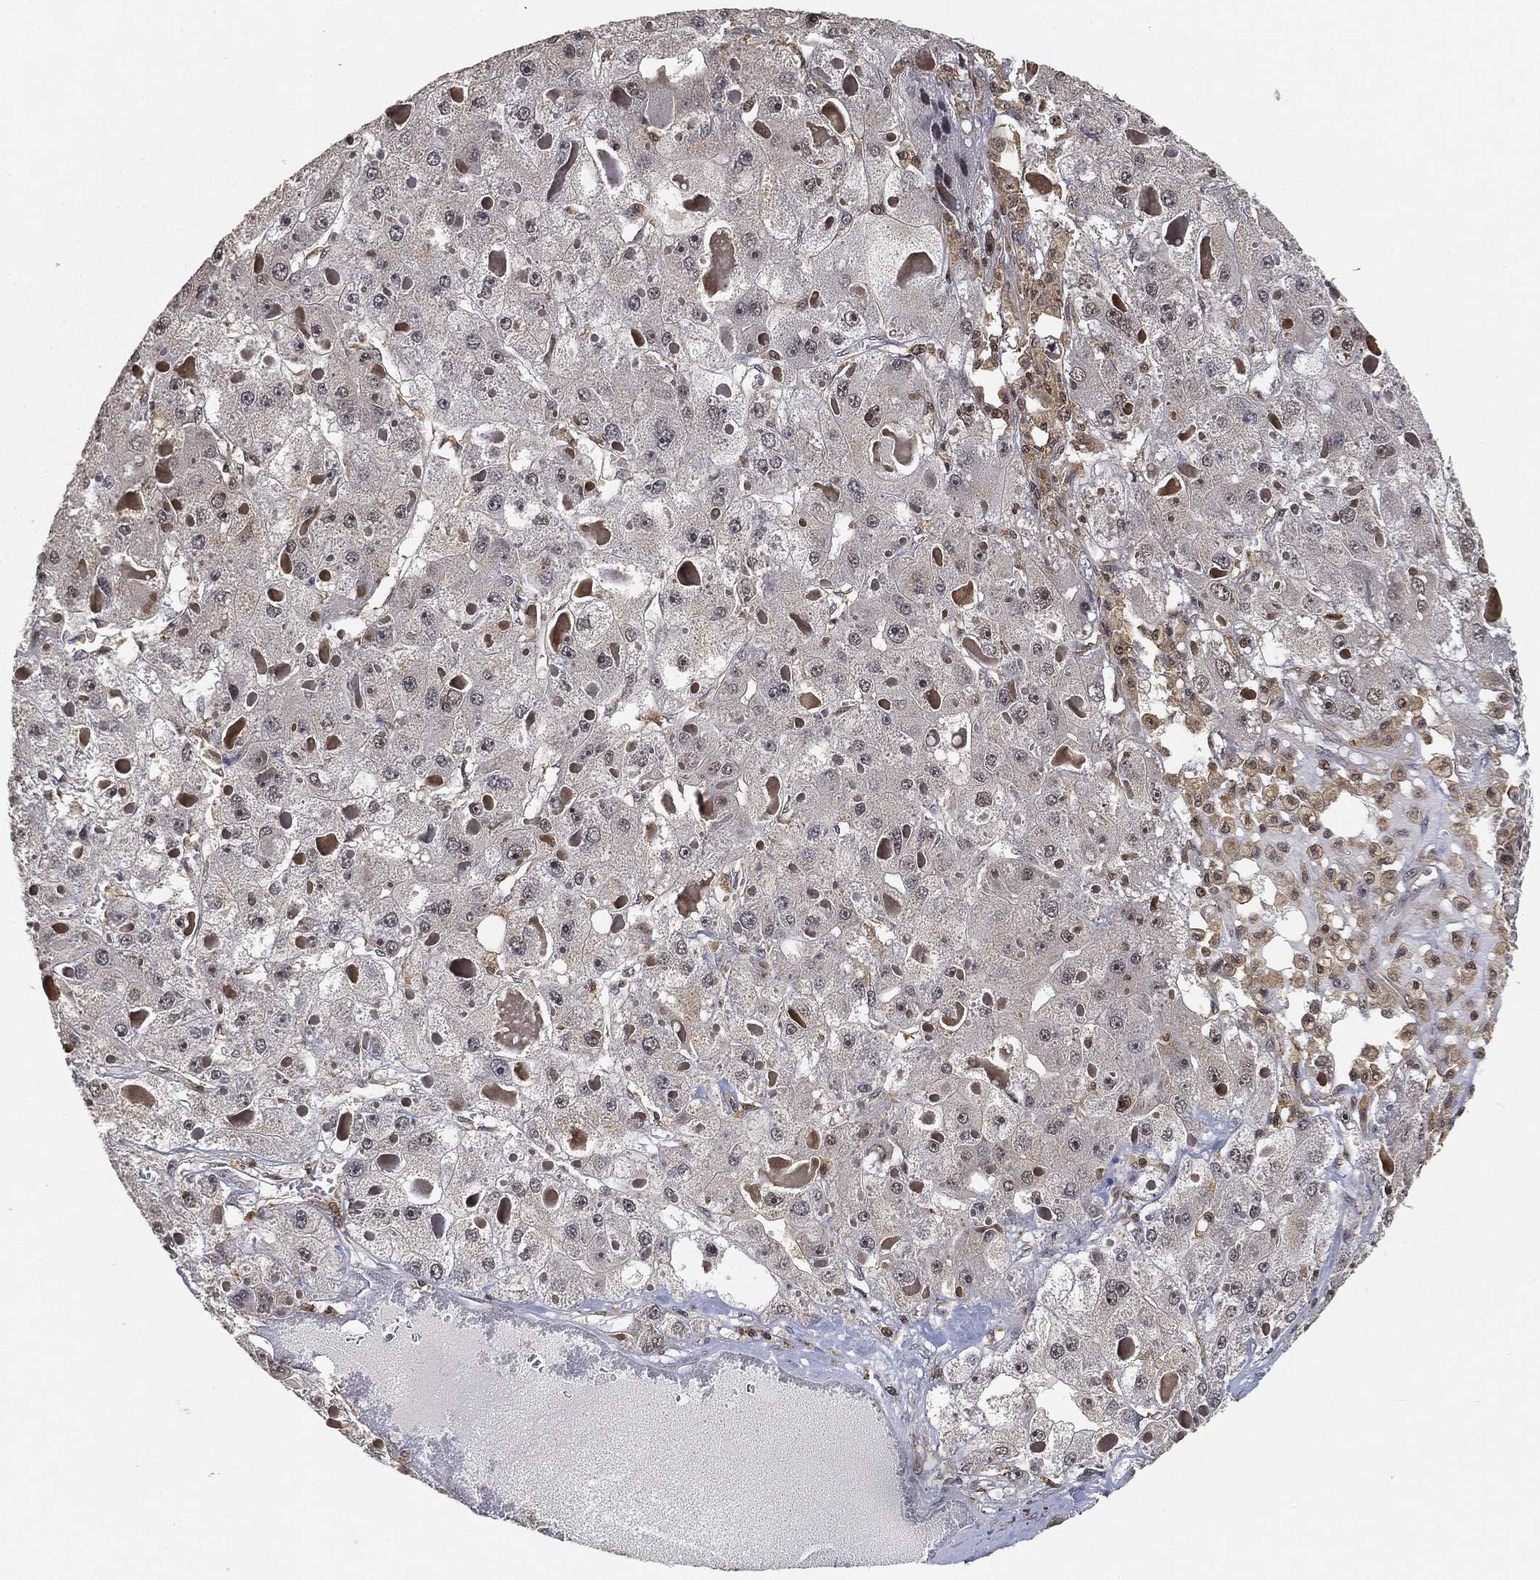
{"staining": {"intensity": "negative", "quantity": "none", "location": "none"}, "tissue": "liver cancer", "cell_type": "Tumor cells", "image_type": "cancer", "snomed": [{"axis": "morphology", "description": "Carcinoma, Hepatocellular, NOS"}, {"axis": "topography", "description": "Liver"}], "caption": "Tumor cells show no significant staining in liver cancer.", "gene": "WDR26", "patient": {"sex": "female", "age": 73}}